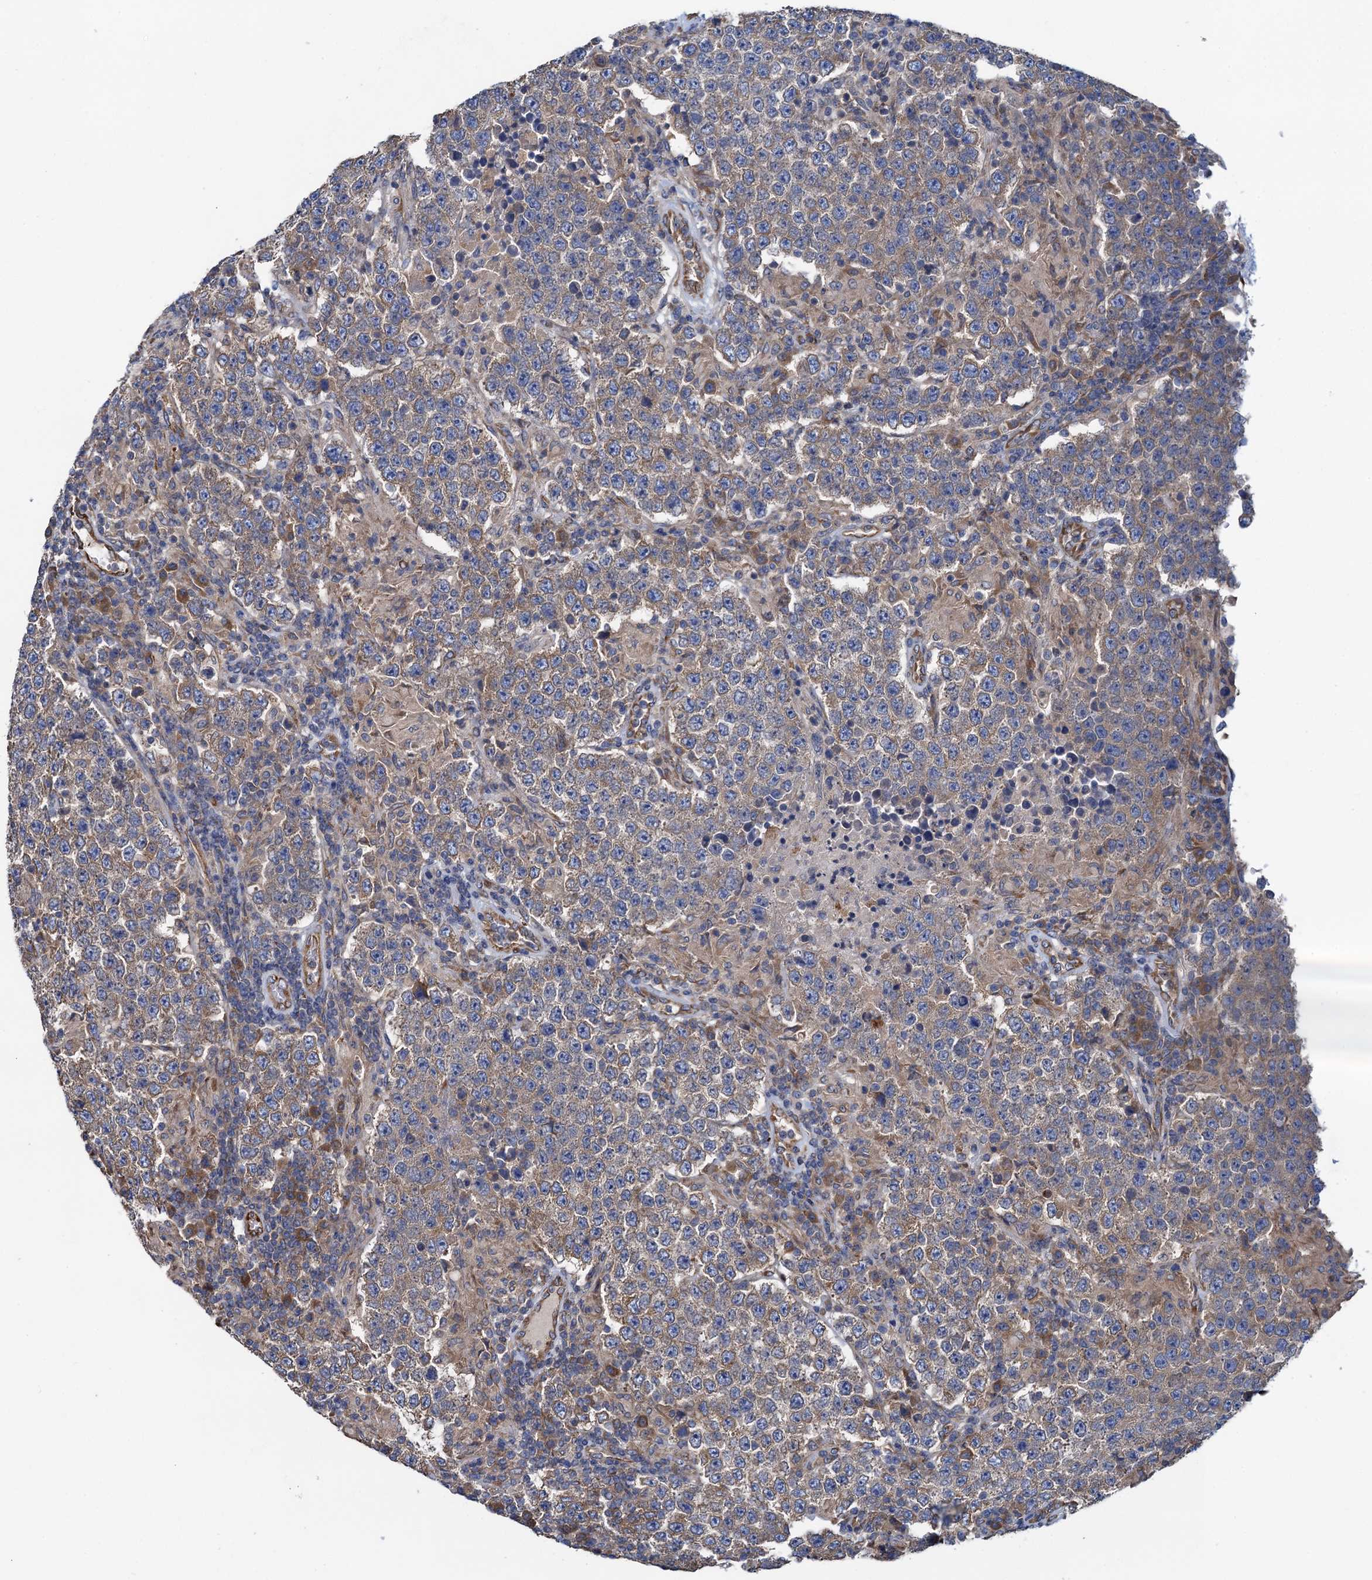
{"staining": {"intensity": "weak", "quantity": ">75%", "location": "cytoplasmic/membranous"}, "tissue": "testis cancer", "cell_type": "Tumor cells", "image_type": "cancer", "snomed": [{"axis": "morphology", "description": "Normal tissue, NOS"}, {"axis": "morphology", "description": "Urothelial carcinoma, High grade"}, {"axis": "morphology", "description": "Seminoma, NOS"}, {"axis": "morphology", "description": "Carcinoma, Embryonal, NOS"}, {"axis": "topography", "description": "Urinary bladder"}, {"axis": "topography", "description": "Testis"}], "caption": "Immunohistochemistry of testis cancer (urothelial carcinoma (high-grade)) displays low levels of weak cytoplasmic/membranous positivity in about >75% of tumor cells. (Stains: DAB (3,3'-diaminobenzidine) in brown, nuclei in blue, Microscopy: brightfield microscopy at high magnification).", "gene": "ADCY9", "patient": {"sex": "male", "age": 41}}